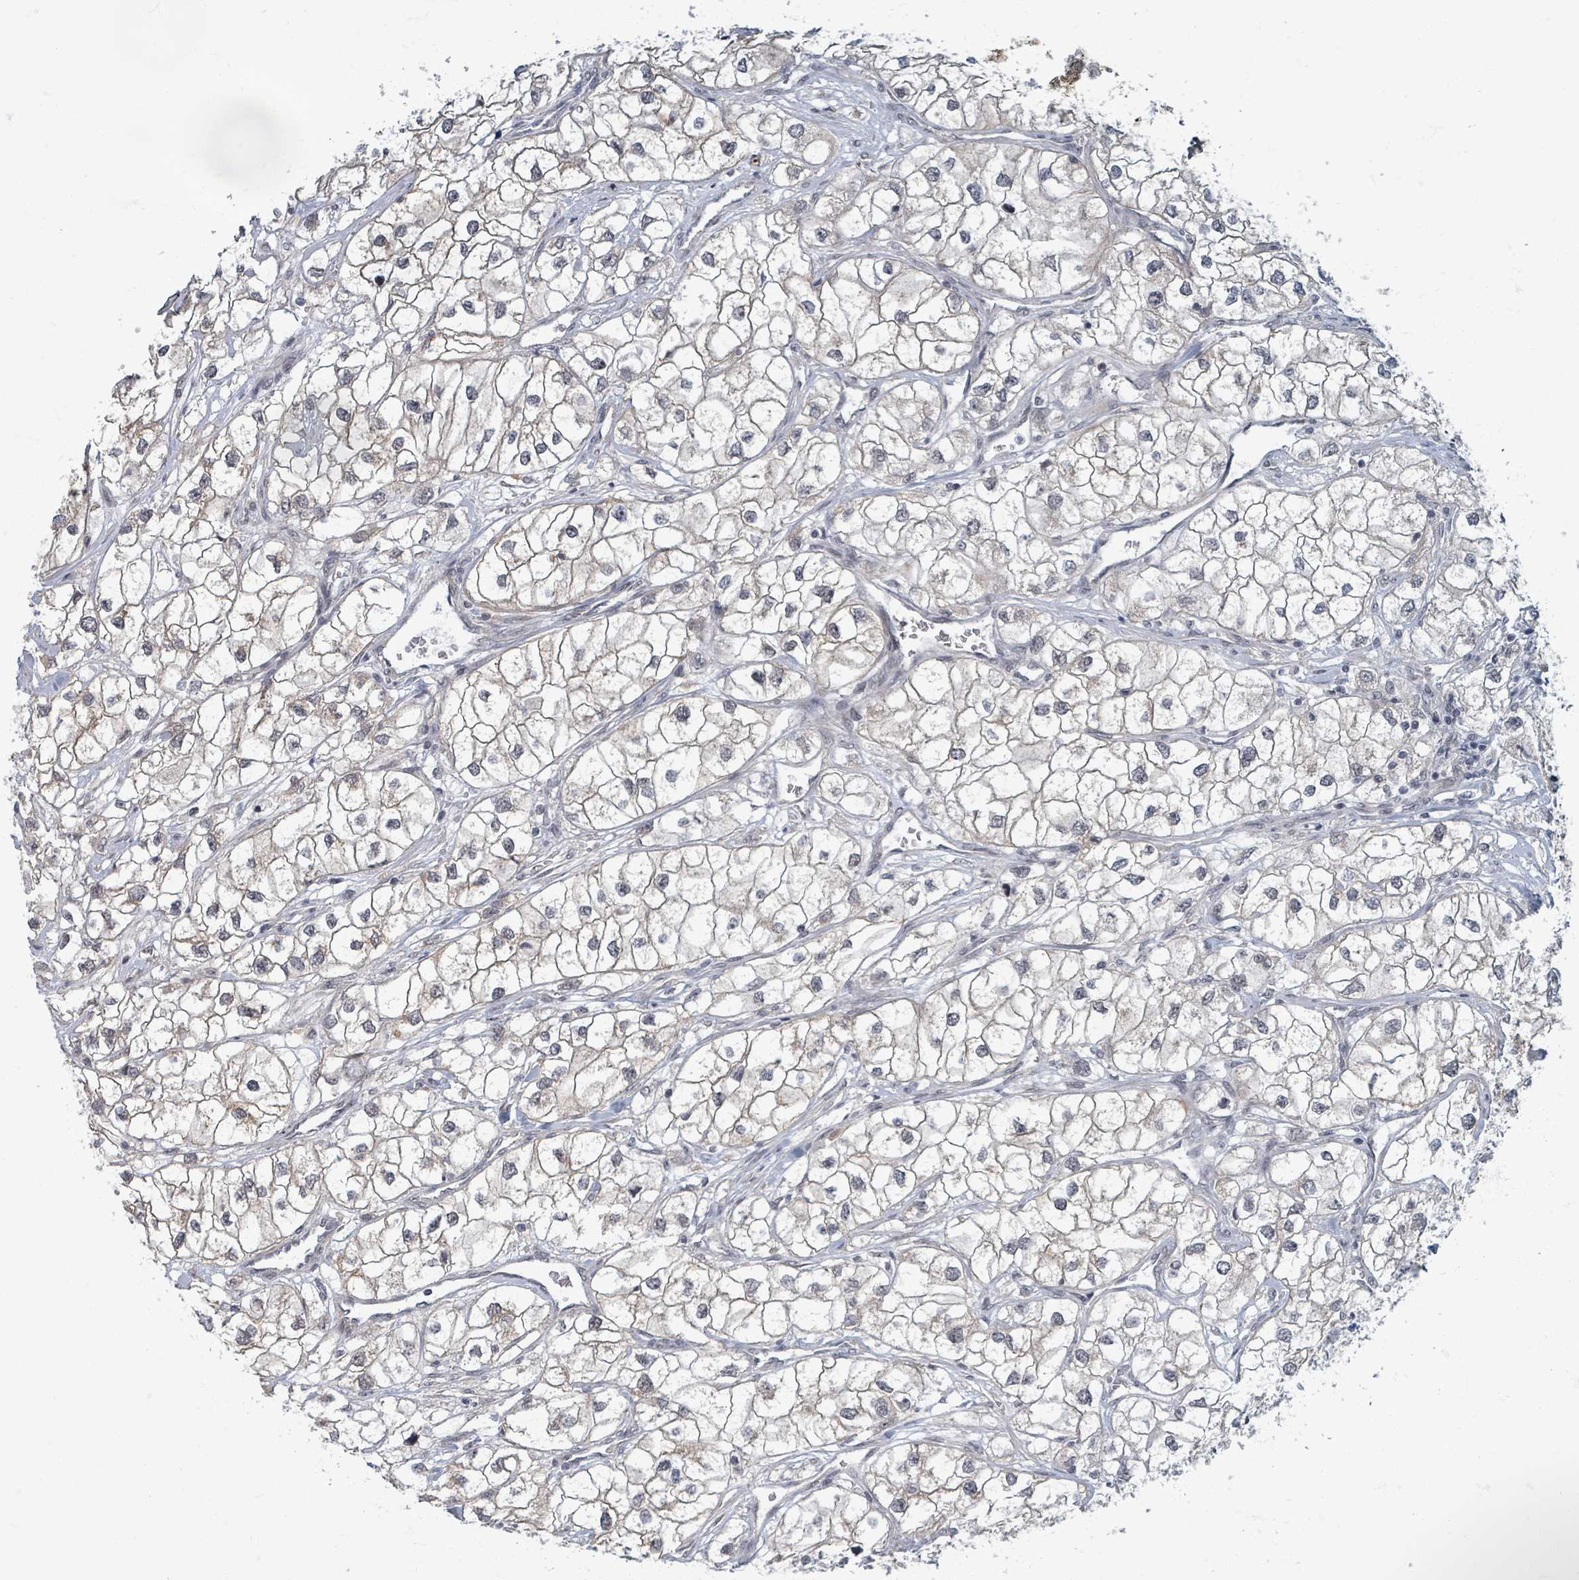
{"staining": {"intensity": "moderate", "quantity": "25%-75%", "location": "cytoplasmic/membranous,nuclear"}, "tissue": "renal cancer", "cell_type": "Tumor cells", "image_type": "cancer", "snomed": [{"axis": "morphology", "description": "Adenocarcinoma, NOS"}, {"axis": "topography", "description": "Kidney"}], "caption": "A brown stain shows moderate cytoplasmic/membranous and nuclear expression of a protein in adenocarcinoma (renal) tumor cells.", "gene": "INTS15", "patient": {"sex": "male", "age": 59}}